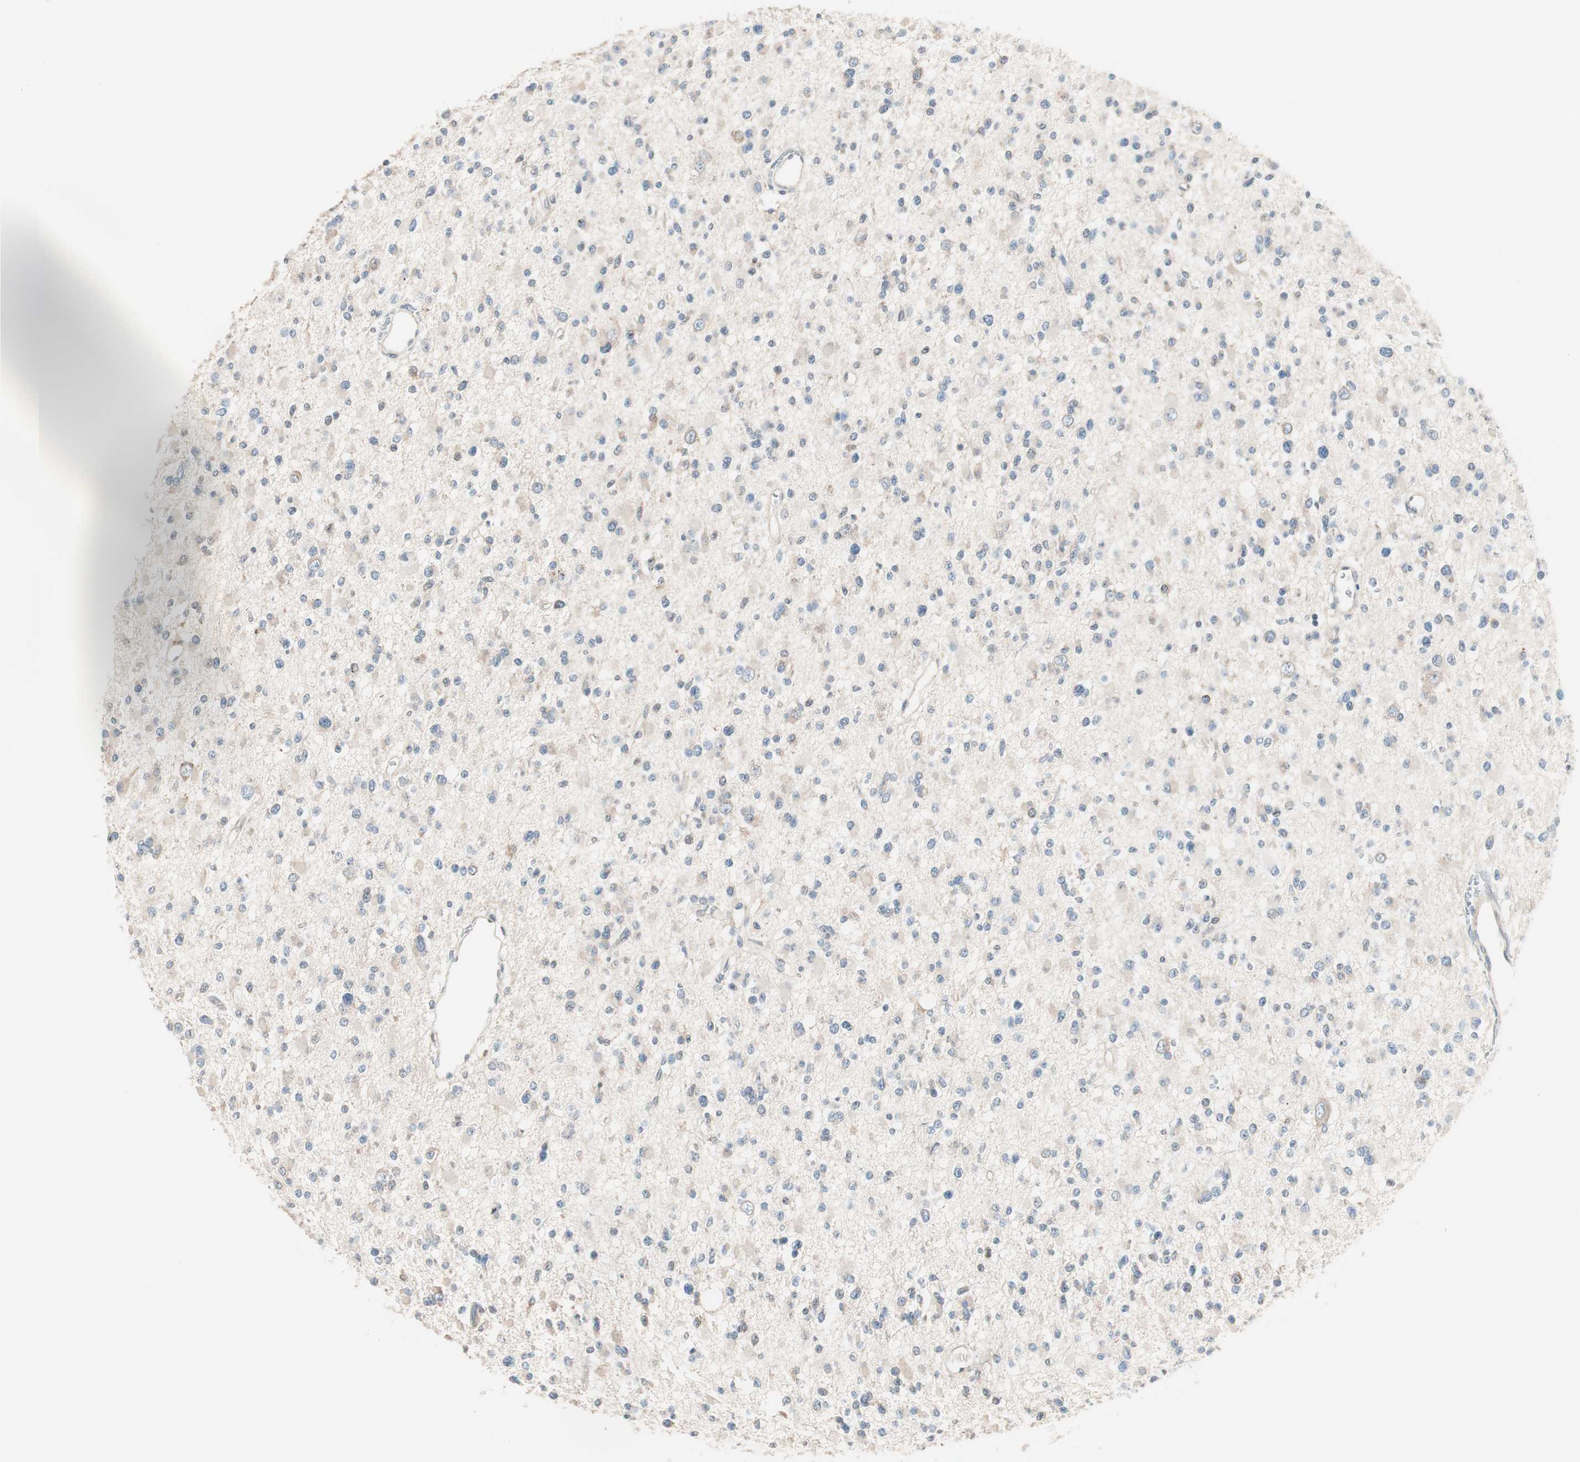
{"staining": {"intensity": "weak", "quantity": "<25%", "location": "cytoplasmic/membranous"}, "tissue": "glioma", "cell_type": "Tumor cells", "image_type": "cancer", "snomed": [{"axis": "morphology", "description": "Glioma, malignant, Low grade"}, {"axis": "topography", "description": "Brain"}], "caption": "Protein analysis of glioma shows no significant expression in tumor cells.", "gene": "RAD54B", "patient": {"sex": "female", "age": 22}}